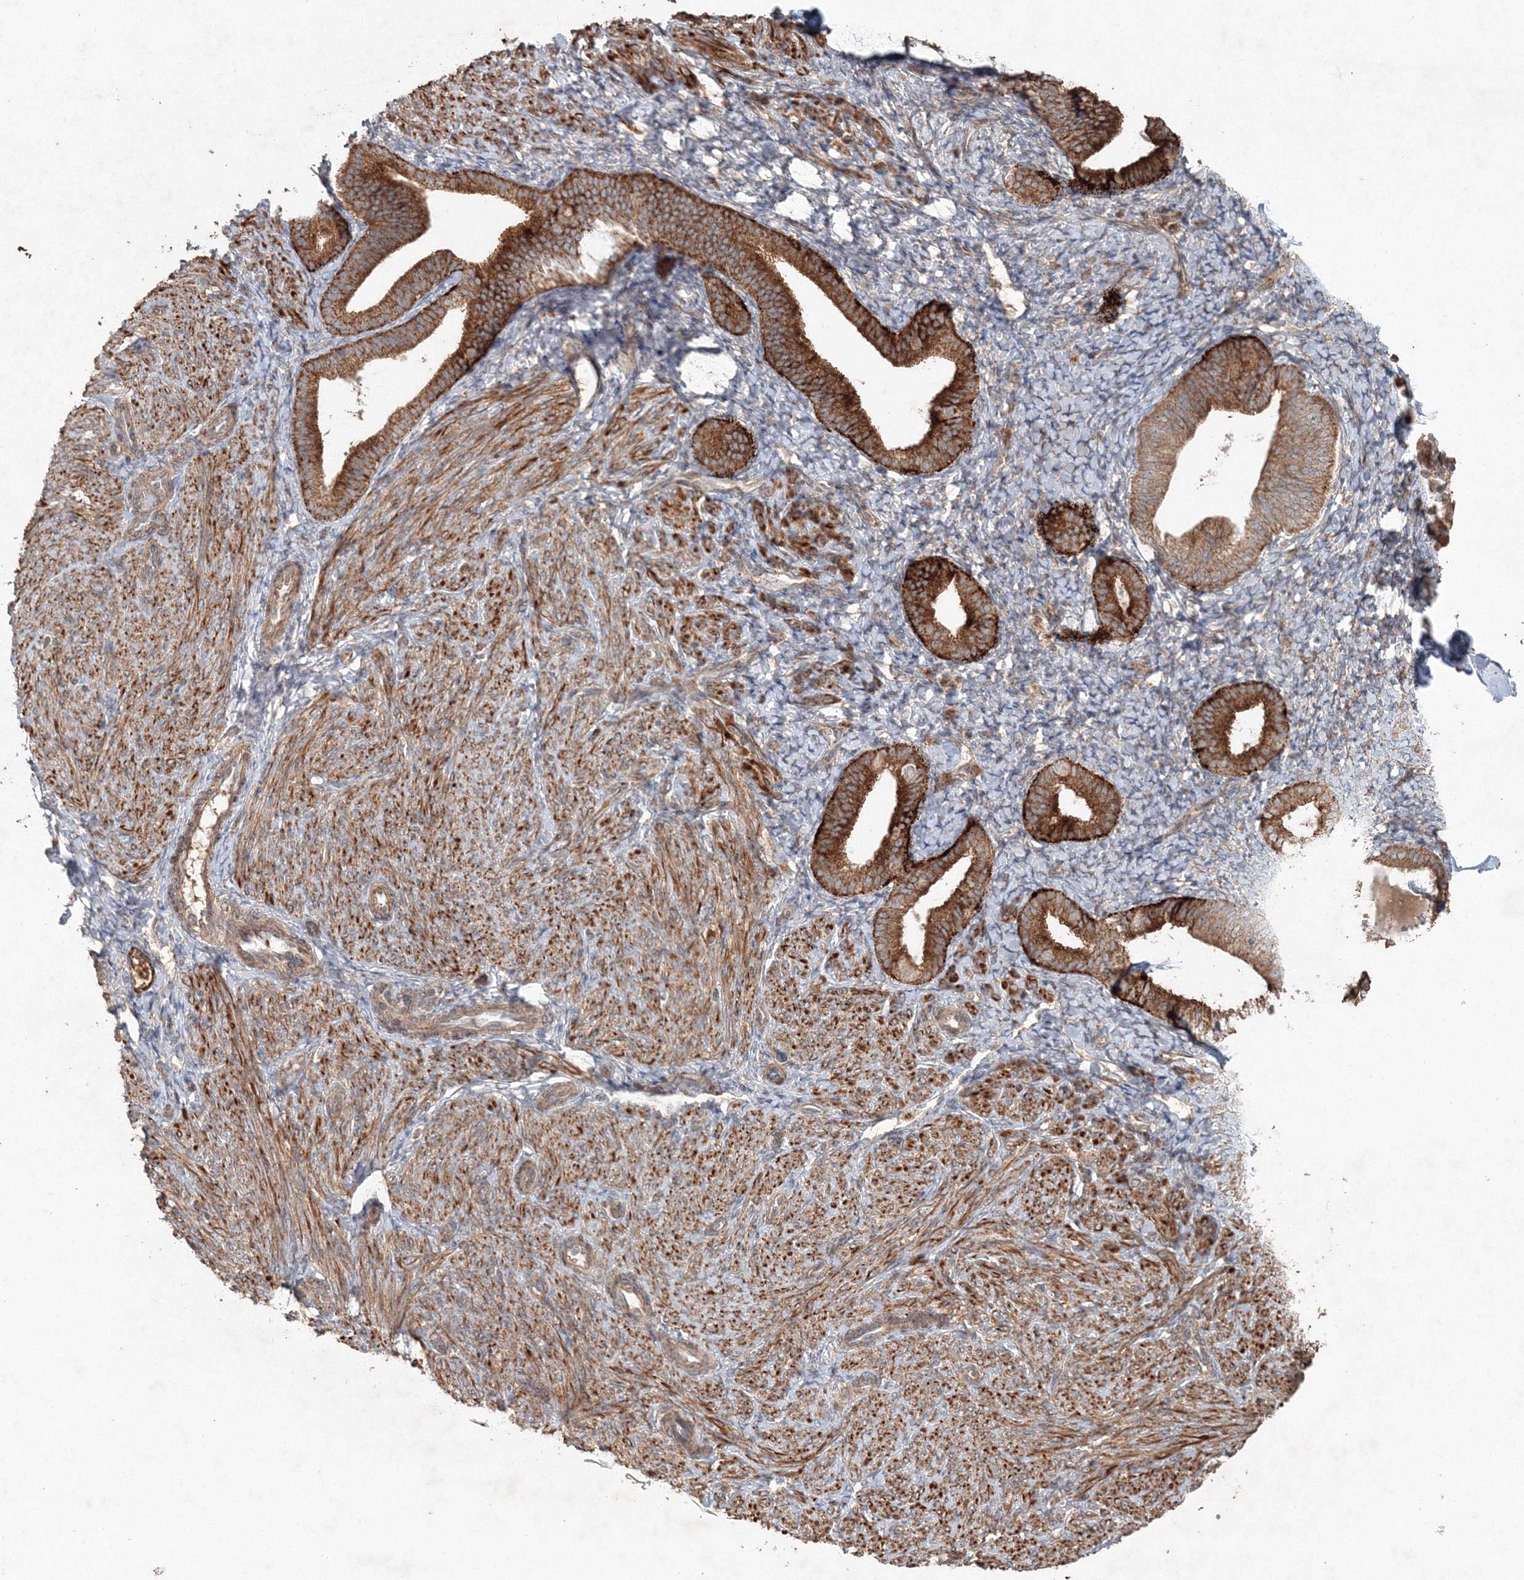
{"staining": {"intensity": "weak", "quantity": "<25%", "location": "cytoplasmic/membranous"}, "tissue": "endometrium", "cell_type": "Cells in endometrial stroma", "image_type": "normal", "snomed": [{"axis": "morphology", "description": "Normal tissue, NOS"}, {"axis": "topography", "description": "Endometrium"}], "caption": "Immunohistochemistry (IHC) image of benign endometrium: endometrium stained with DAB displays no significant protein positivity in cells in endometrial stroma. Nuclei are stained in blue.", "gene": "ANAPC16", "patient": {"sex": "female", "age": 72}}